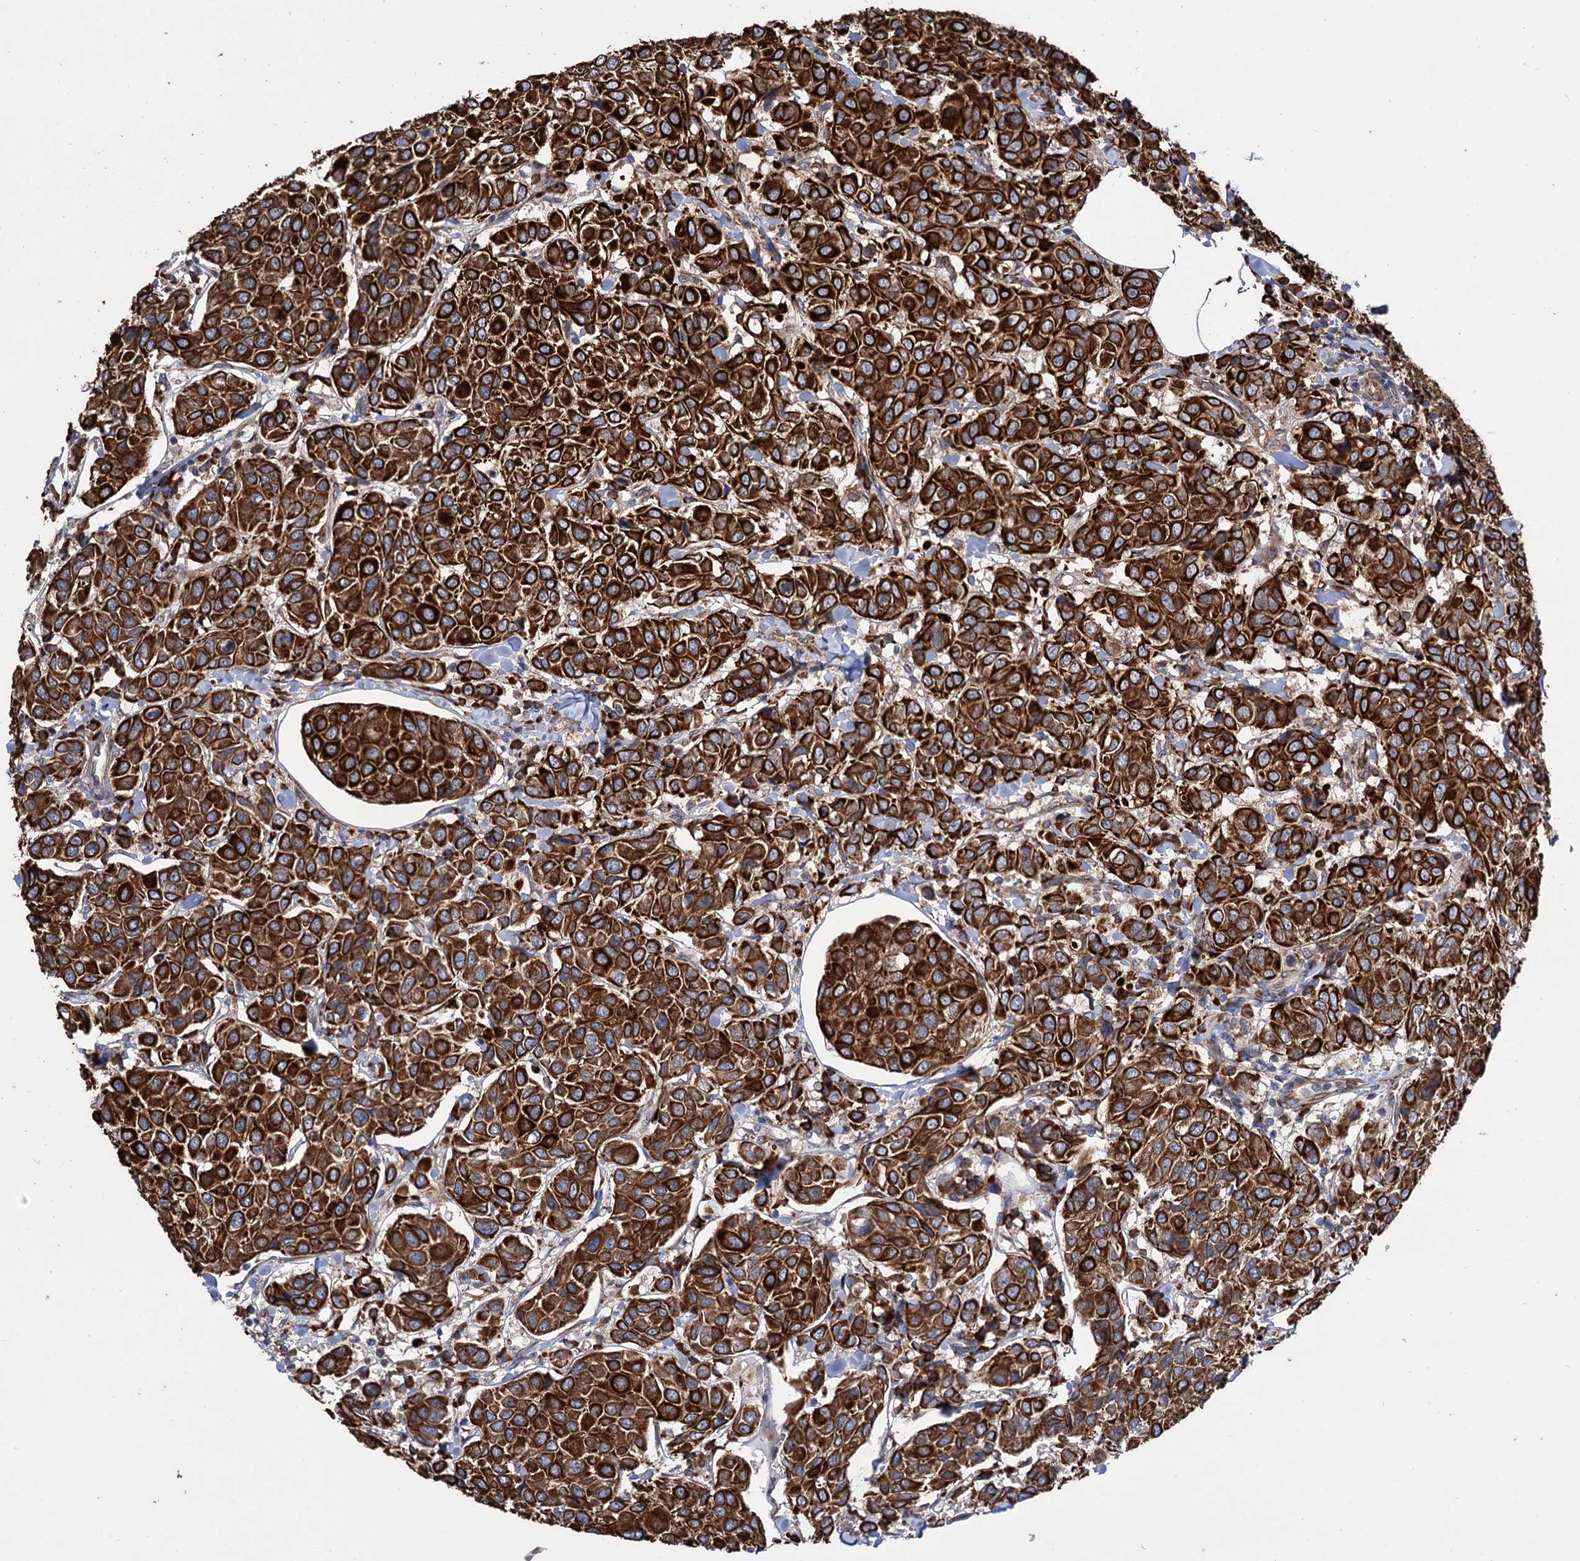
{"staining": {"intensity": "strong", "quantity": ">75%", "location": "cytoplasmic/membranous"}, "tissue": "breast cancer", "cell_type": "Tumor cells", "image_type": "cancer", "snomed": [{"axis": "morphology", "description": "Duct carcinoma"}, {"axis": "topography", "description": "Breast"}], "caption": "This is an image of immunohistochemistry staining of breast intraductal carcinoma, which shows strong staining in the cytoplasmic/membranous of tumor cells.", "gene": "CDAN1", "patient": {"sex": "female", "age": 55}}